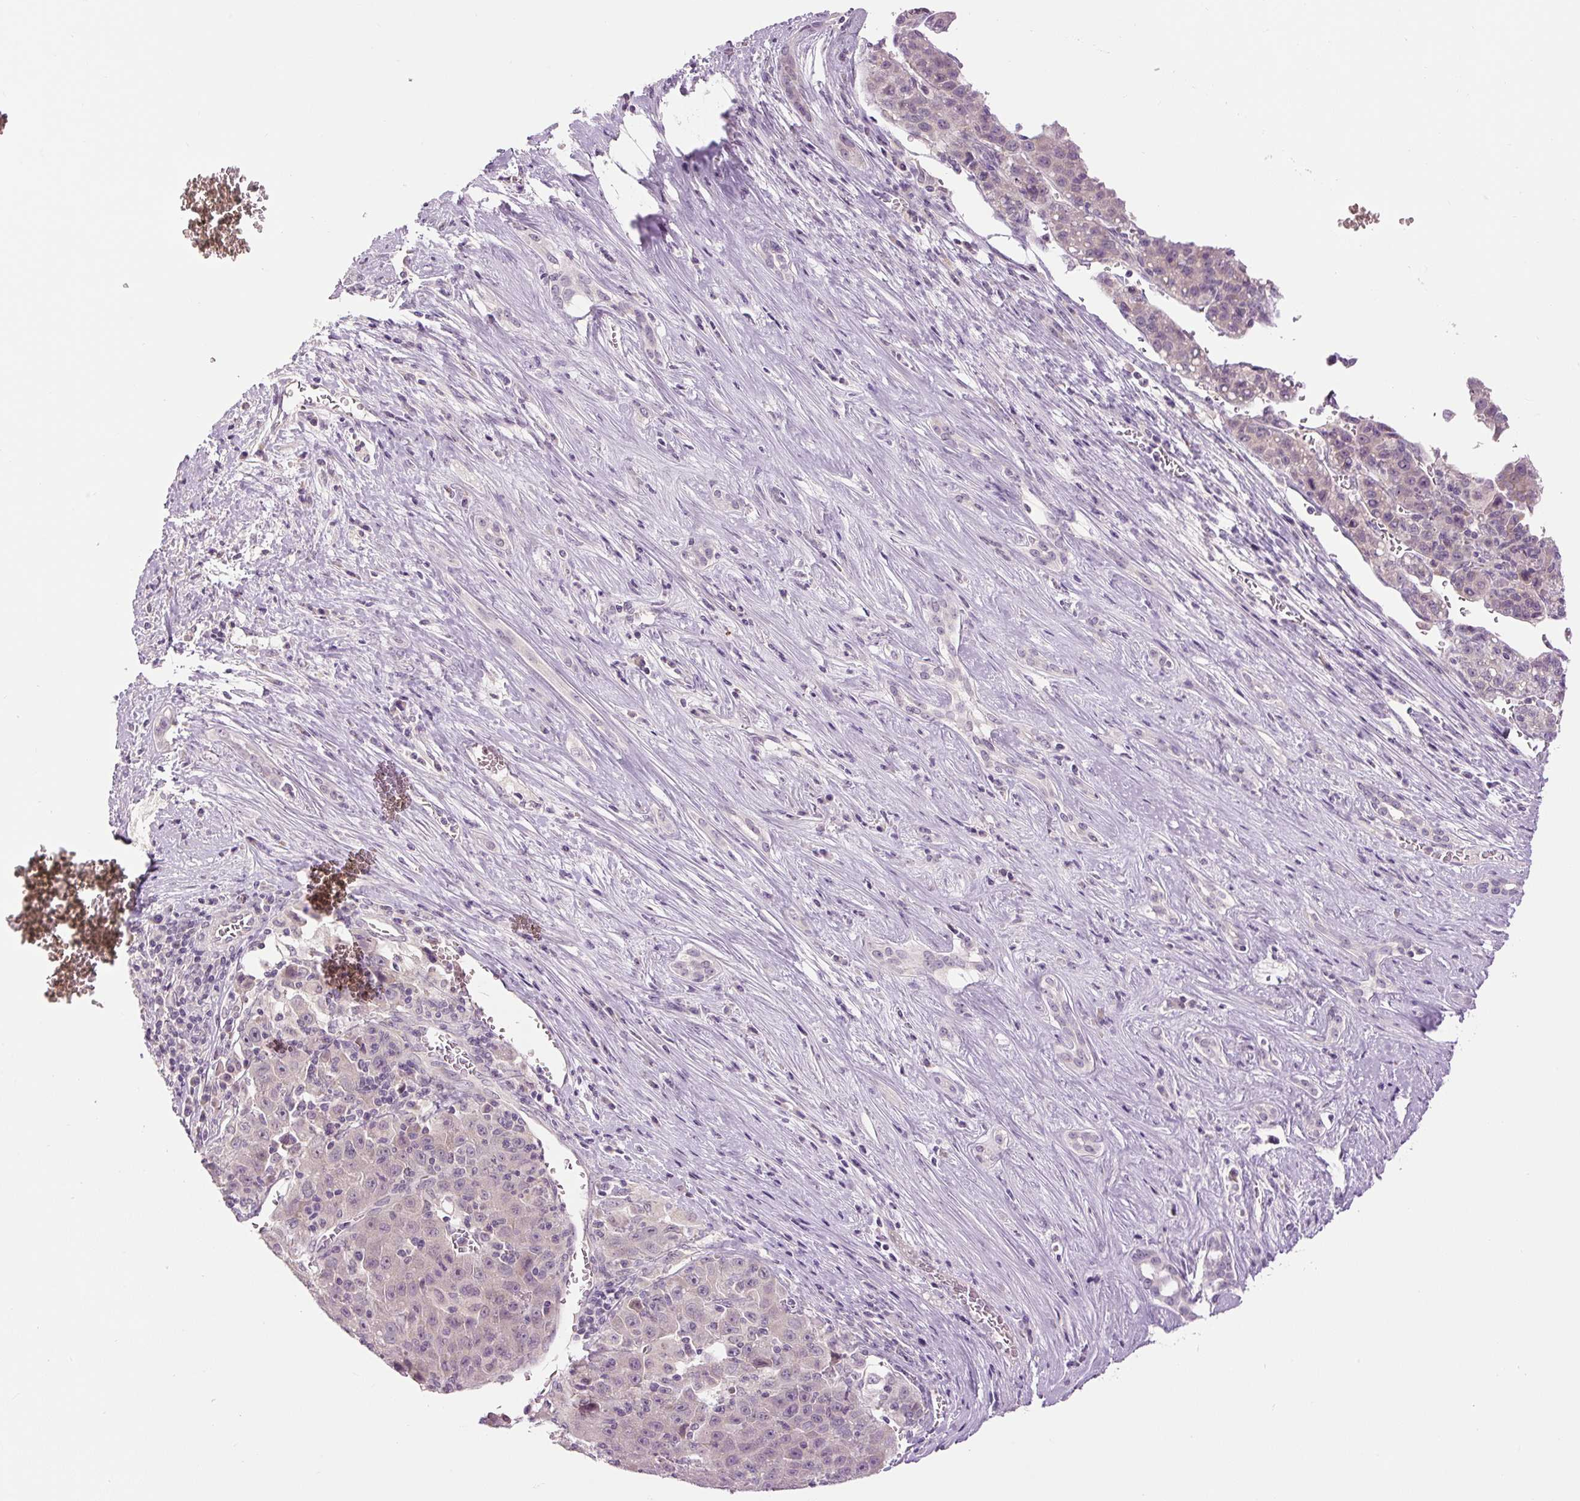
{"staining": {"intensity": "negative", "quantity": "none", "location": "none"}, "tissue": "liver cancer", "cell_type": "Tumor cells", "image_type": "cancer", "snomed": [{"axis": "morphology", "description": "Carcinoma, Hepatocellular, NOS"}, {"axis": "topography", "description": "Liver"}], "caption": "IHC photomicrograph of neoplastic tissue: liver cancer stained with DAB reveals no significant protein expression in tumor cells.", "gene": "FABP7", "patient": {"sex": "female", "age": 53}}